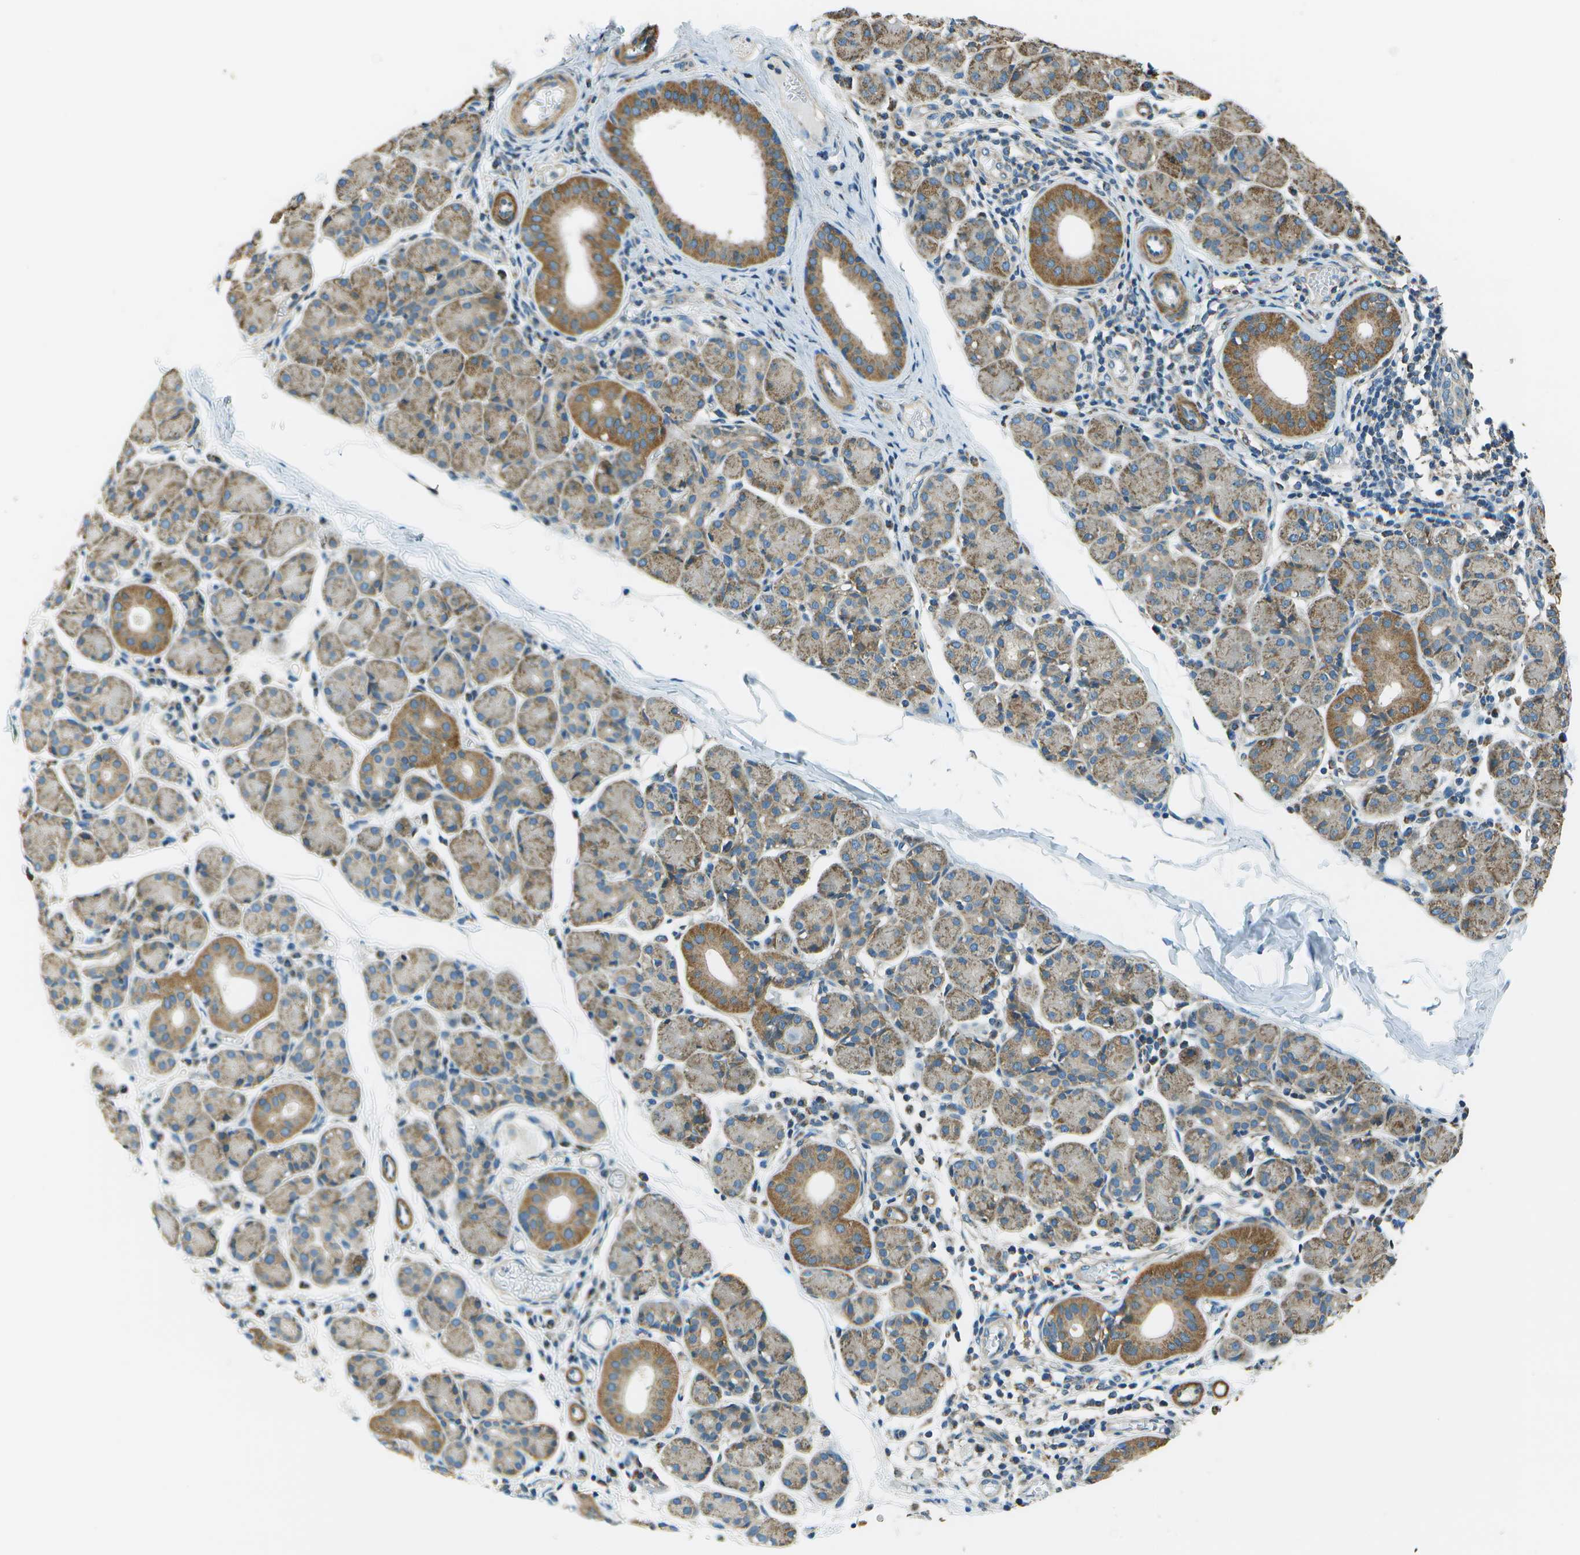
{"staining": {"intensity": "moderate", "quantity": "25%-75%", "location": "cytoplasmic/membranous"}, "tissue": "salivary gland", "cell_type": "Glandular cells", "image_type": "normal", "snomed": [{"axis": "morphology", "description": "Normal tissue, NOS"}, {"axis": "morphology", "description": "Inflammation, NOS"}, {"axis": "topography", "description": "Lymph node"}, {"axis": "topography", "description": "Salivary gland"}], "caption": "This is a micrograph of immunohistochemistry (IHC) staining of benign salivary gland, which shows moderate staining in the cytoplasmic/membranous of glandular cells.", "gene": "TMEM51", "patient": {"sex": "male", "age": 3}}